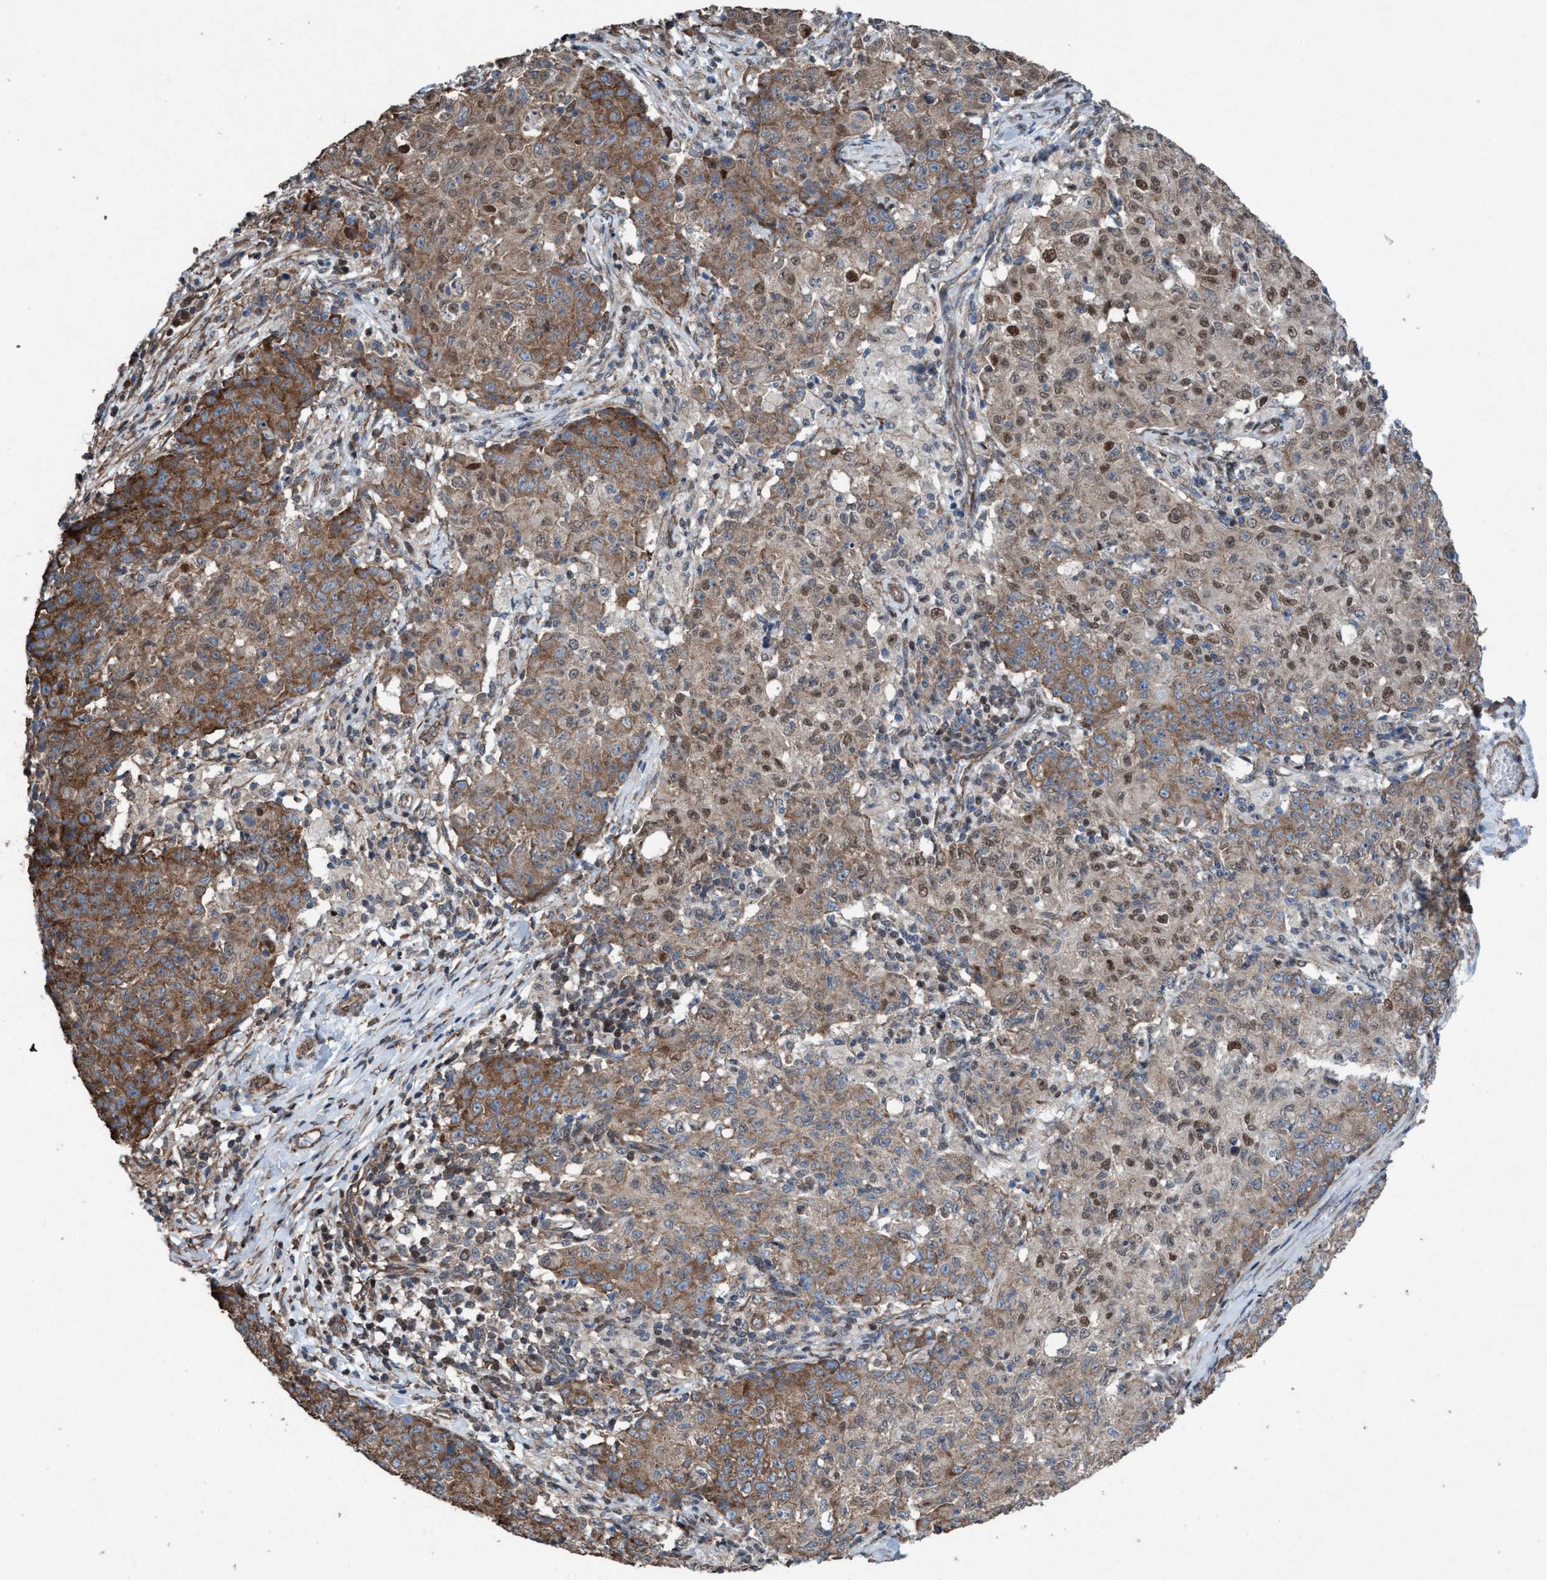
{"staining": {"intensity": "moderate", "quantity": ">75%", "location": "cytoplasmic/membranous,nuclear"}, "tissue": "ovarian cancer", "cell_type": "Tumor cells", "image_type": "cancer", "snomed": [{"axis": "morphology", "description": "Carcinoma, endometroid"}, {"axis": "topography", "description": "Ovary"}], "caption": "High-power microscopy captured an IHC histopathology image of ovarian cancer, revealing moderate cytoplasmic/membranous and nuclear positivity in approximately >75% of tumor cells. The staining is performed using DAB brown chromogen to label protein expression. The nuclei are counter-stained blue using hematoxylin.", "gene": "METAP2", "patient": {"sex": "female", "age": 42}}